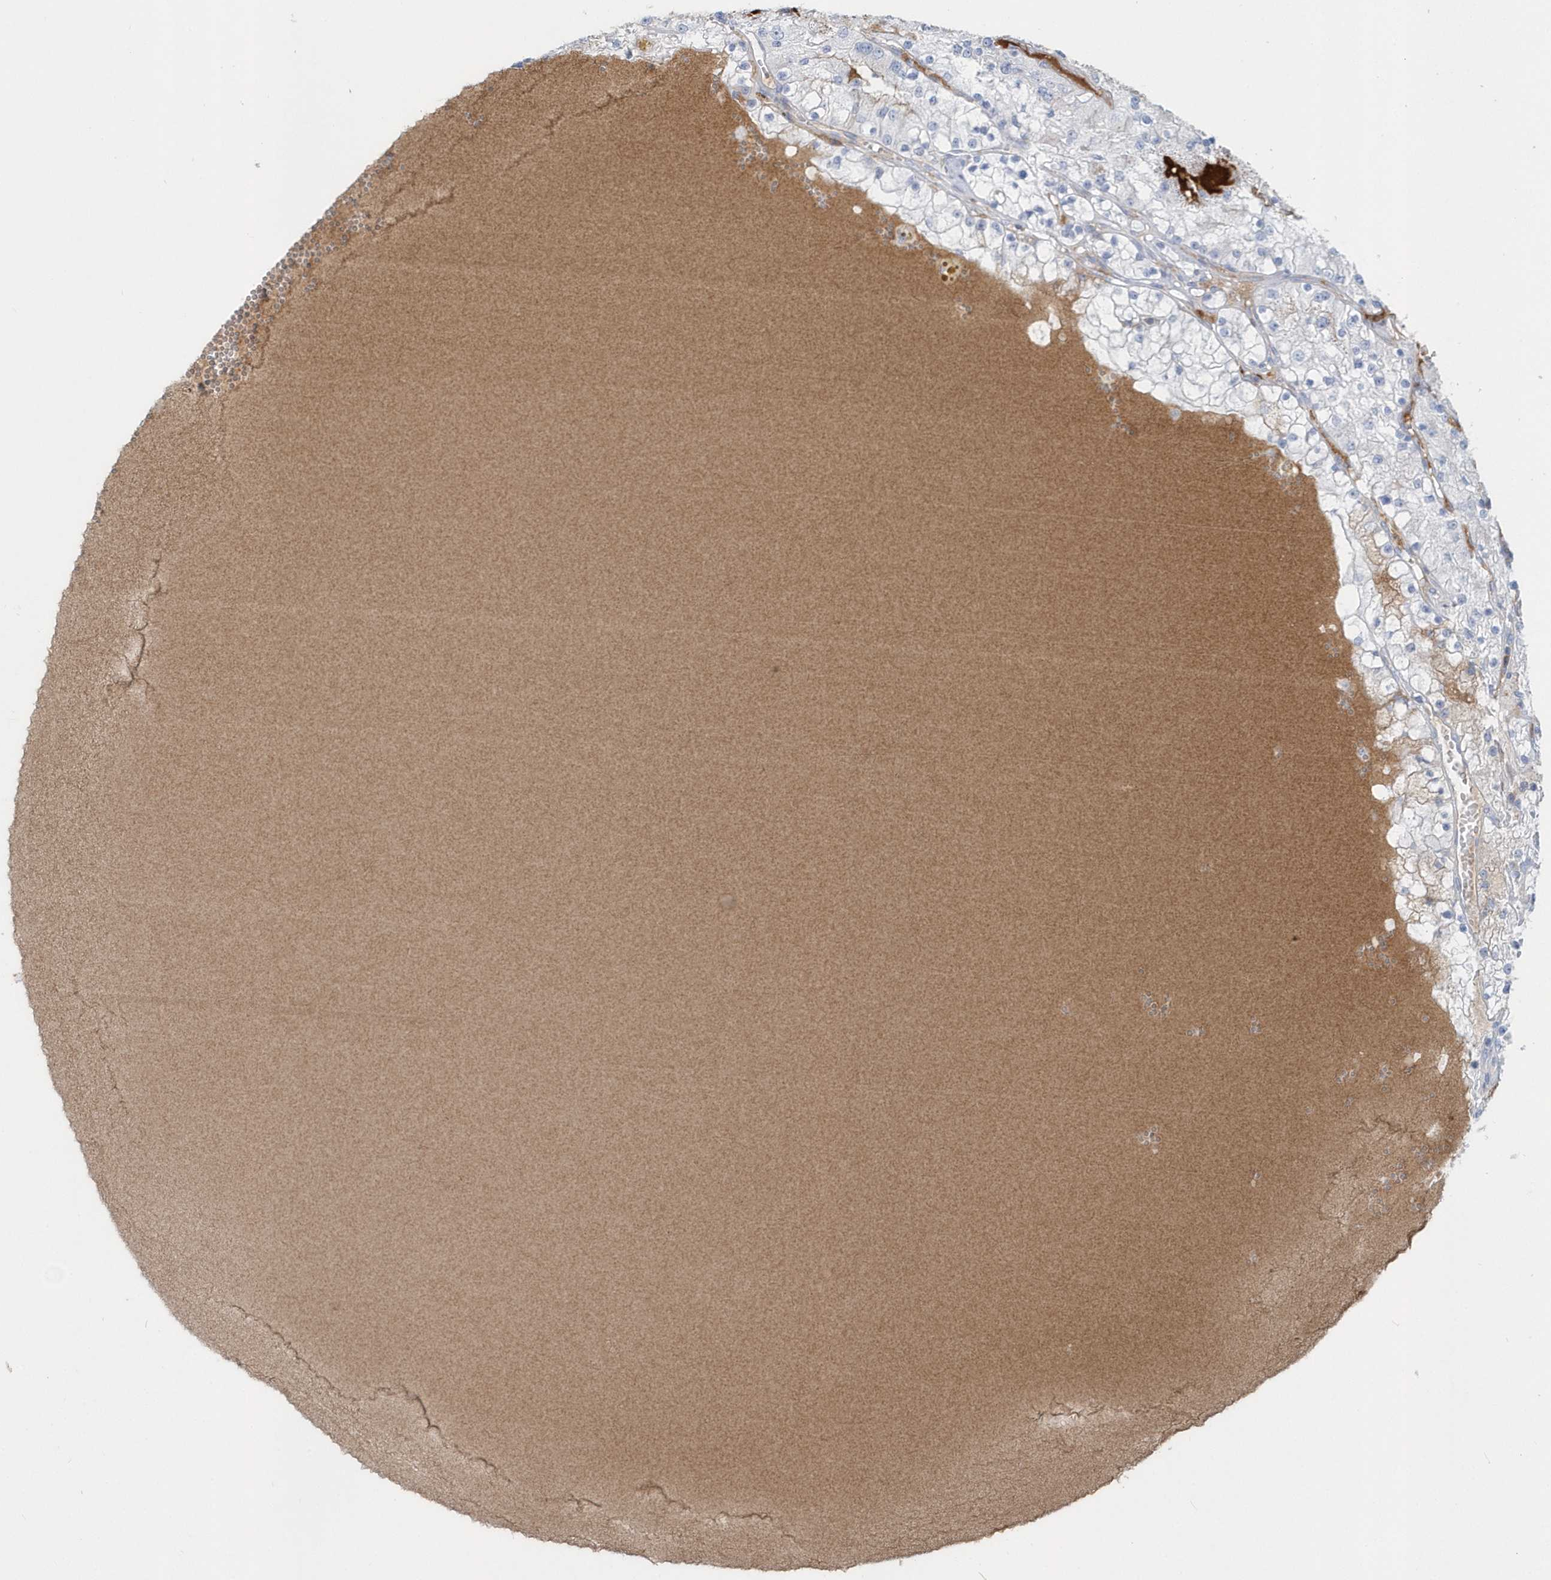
{"staining": {"intensity": "negative", "quantity": "none", "location": "none"}, "tissue": "renal cancer", "cell_type": "Tumor cells", "image_type": "cancer", "snomed": [{"axis": "morphology", "description": "Adenocarcinoma, NOS"}, {"axis": "topography", "description": "Kidney"}], "caption": "An IHC photomicrograph of renal cancer is shown. There is no staining in tumor cells of renal cancer.", "gene": "JCHAIN", "patient": {"sex": "male", "age": 80}}